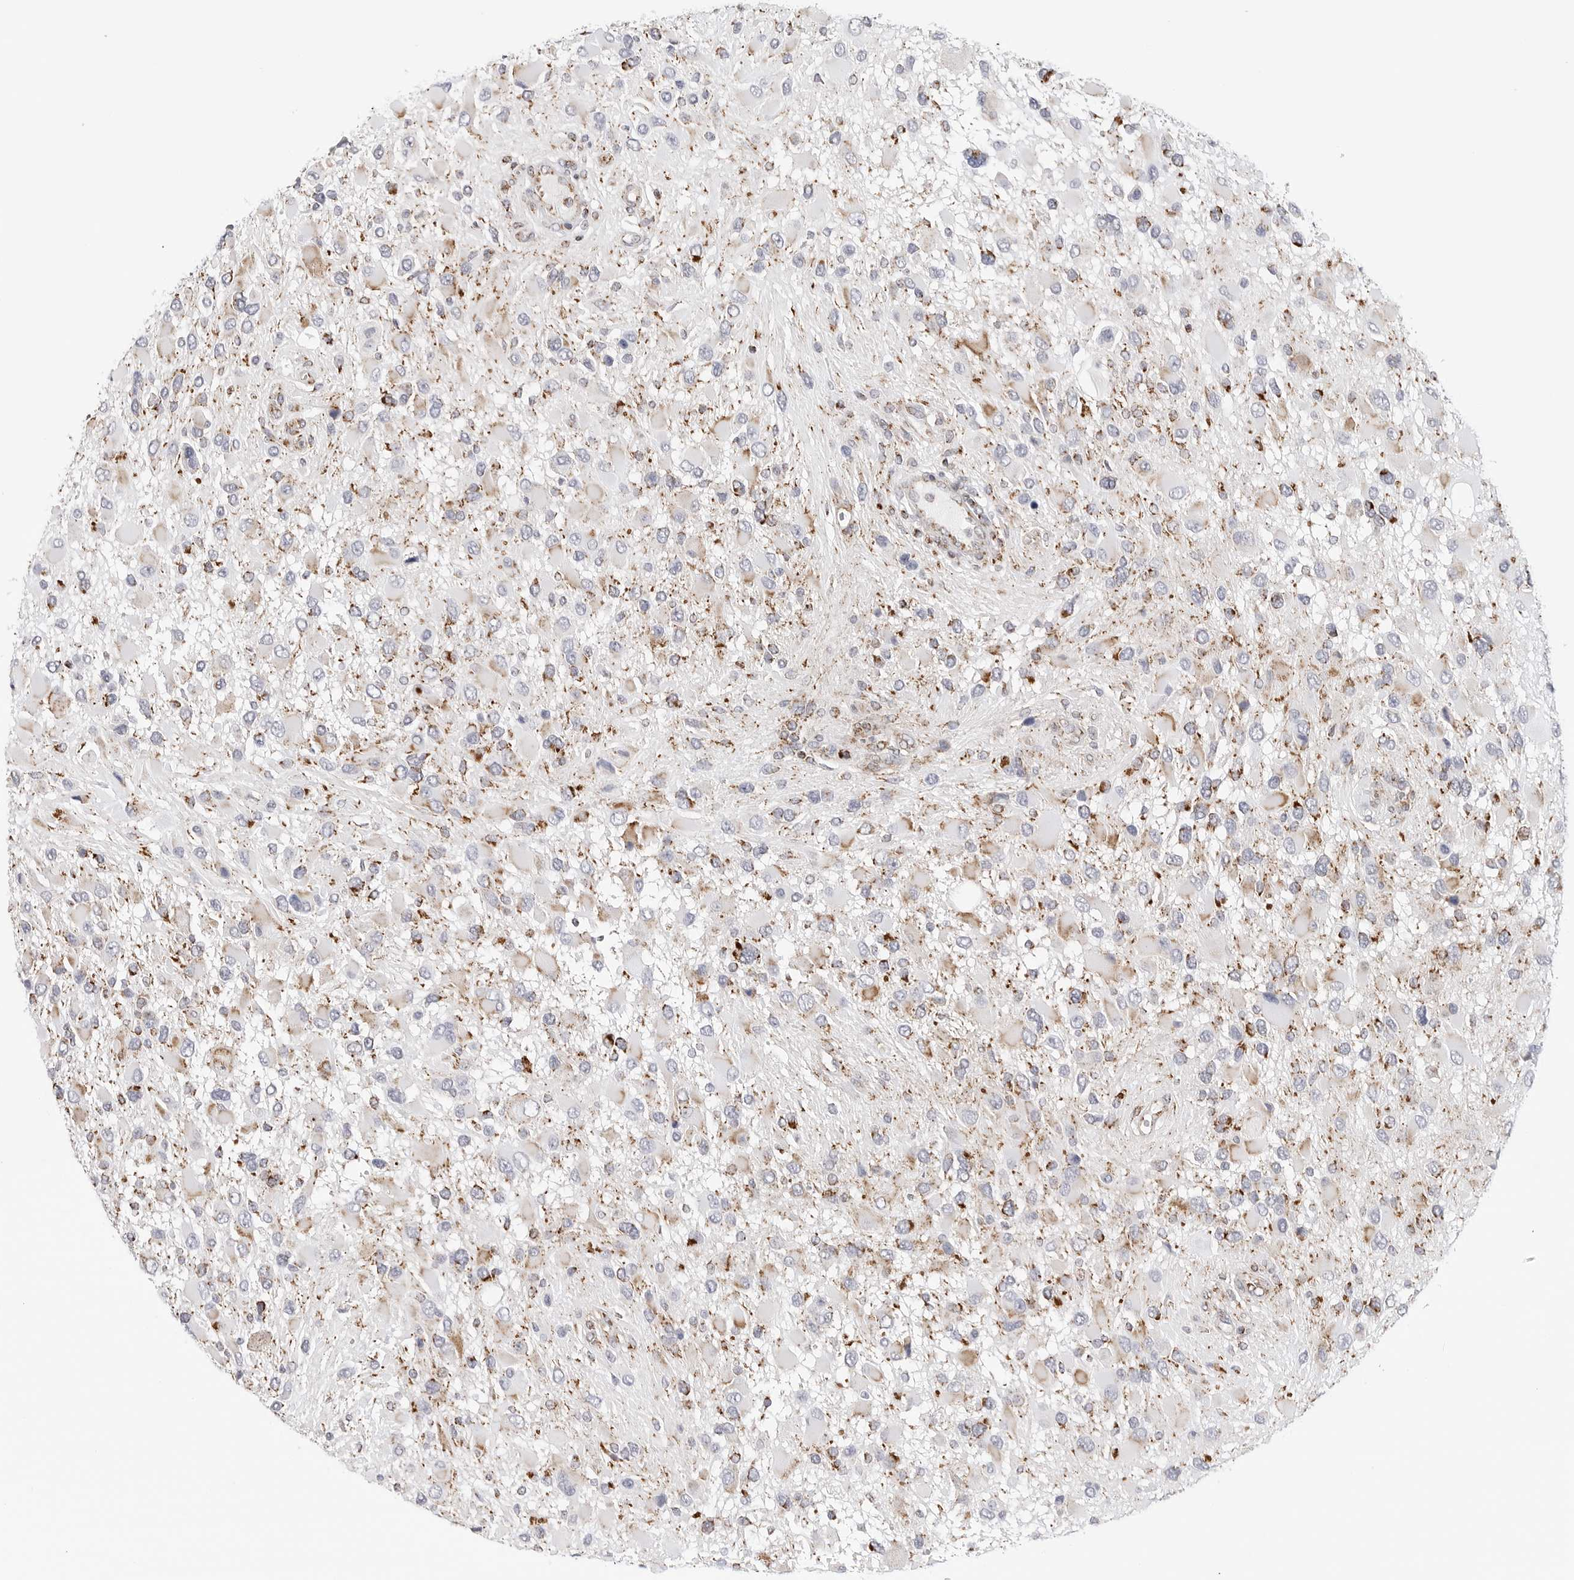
{"staining": {"intensity": "moderate", "quantity": "<25%", "location": "cytoplasmic/membranous"}, "tissue": "glioma", "cell_type": "Tumor cells", "image_type": "cancer", "snomed": [{"axis": "morphology", "description": "Glioma, malignant, High grade"}, {"axis": "topography", "description": "Brain"}], "caption": "IHC staining of glioma, which reveals low levels of moderate cytoplasmic/membranous expression in about <25% of tumor cells indicating moderate cytoplasmic/membranous protein positivity. The staining was performed using DAB (3,3'-diaminobenzidine) (brown) for protein detection and nuclei were counterstained in hematoxylin (blue).", "gene": "ATP5IF1", "patient": {"sex": "male", "age": 53}}